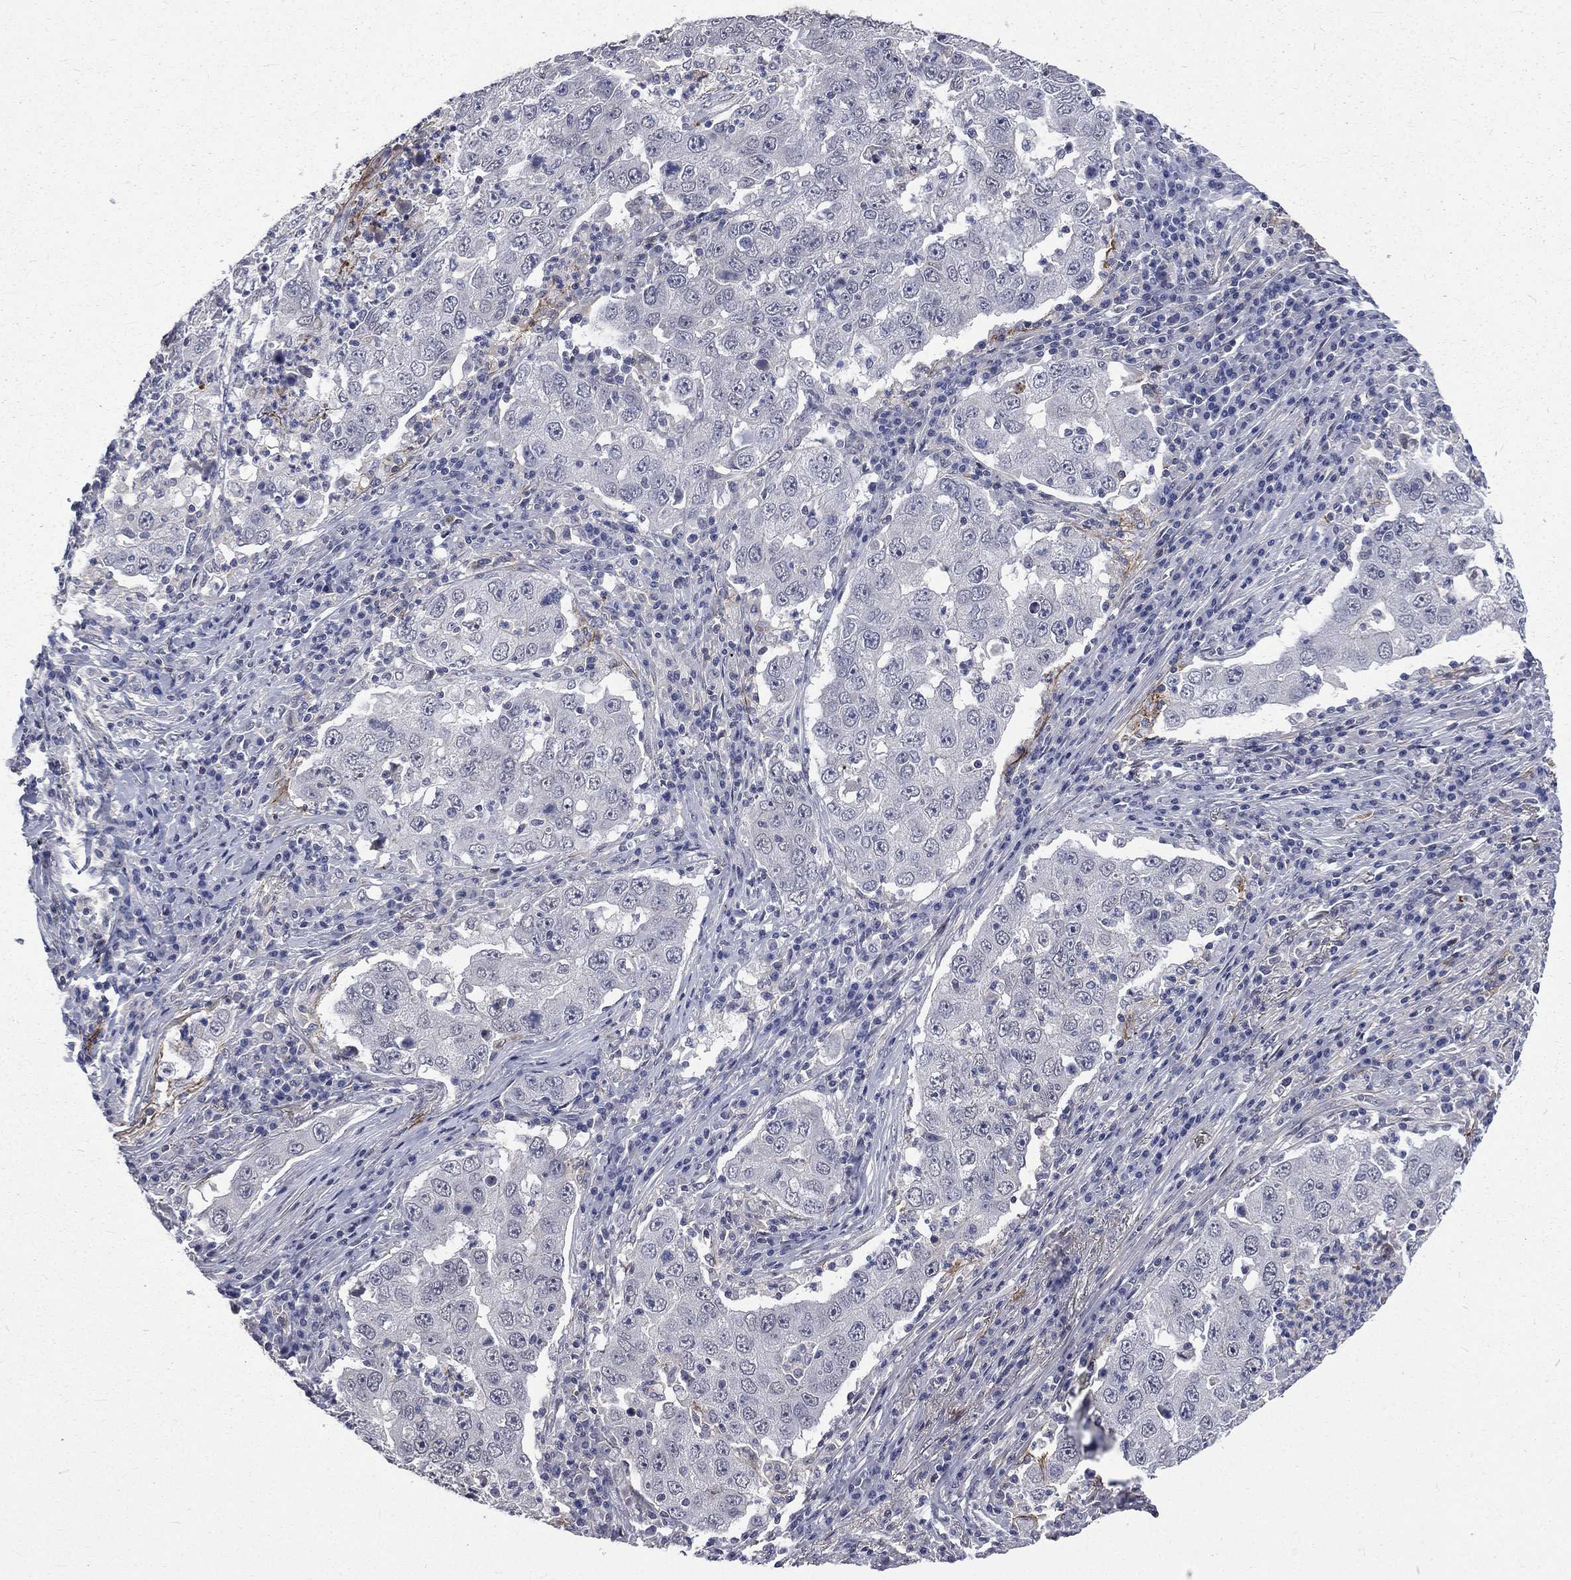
{"staining": {"intensity": "negative", "quantity": "none", "location": "none"}, "tissue": "lung cancer", "cell_type": "Tumor cells", "image_type": "cancer", "snomed": [{"axis": "morphology", "description": "Adenocarcinoma, NOS"}, {"axis": "topography", "description": "Lung"}], "caption": "DAB immunohistochemical staining of lung cancer demonstrates no significant staining in tumor cells.", "gene": "FGG", "patient": {"sex": "male", "age": 73}}